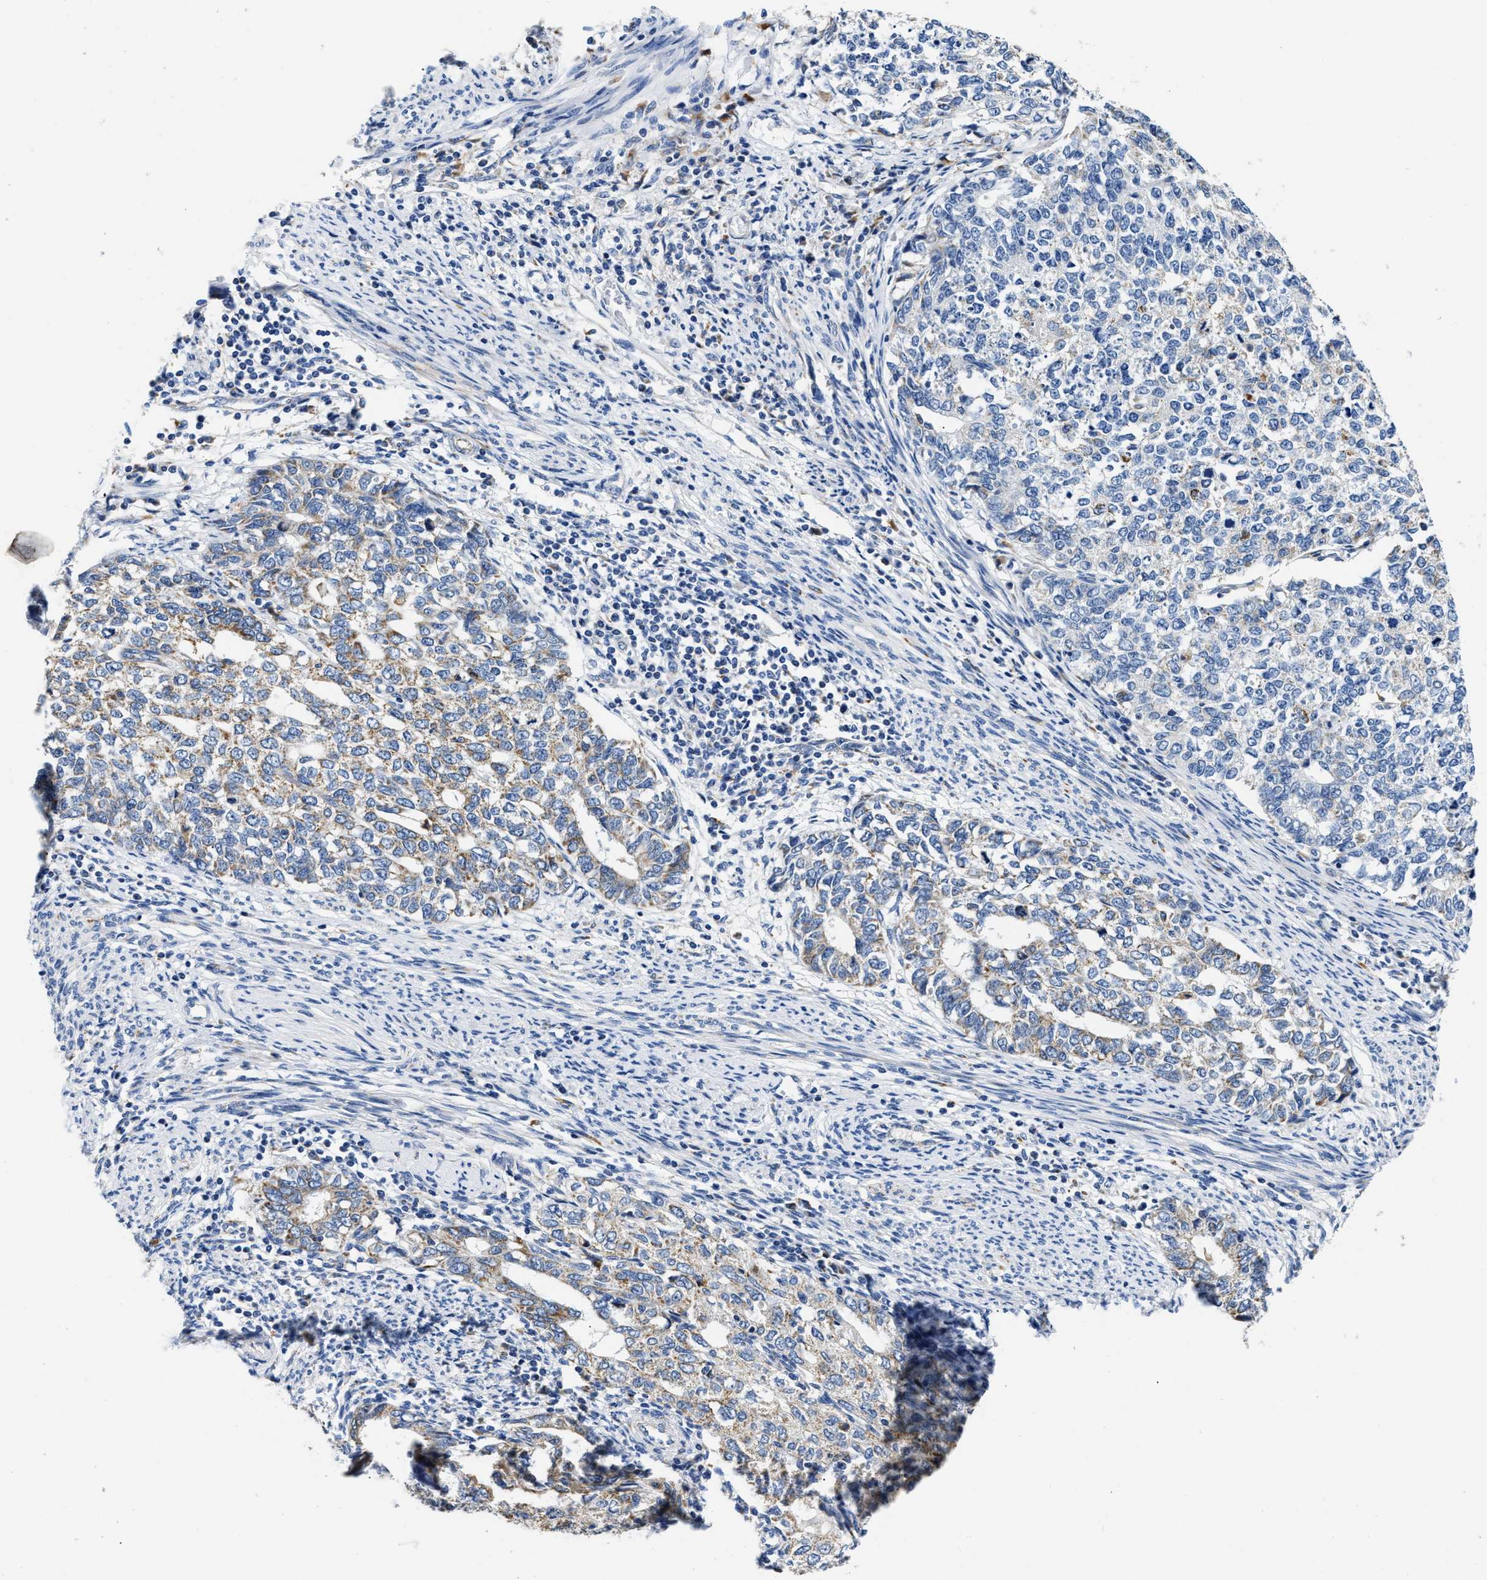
{"staining": {"intensity": "weak", "quantity": "25%-75%", "location": "cytoplasmic/membranous"}, "tissue": "cervical cancer", "cell_type": "Tumor cells", "image_type": "cancer", "snomed": [{"axis": "morphology", "description": "Squamous cell carcinoma, NOS"}, {"axis": "topography", "description": "Cervix"}], "caption": "Tumor cells demonstrate low levels of weak cytoplasmic/membranous staining in approximately 25%-75% of cells in cervical cancer (squamous cell carcinoma).", "gene": "ACADVL", "patient": {"sex": "female", "age": 63}}